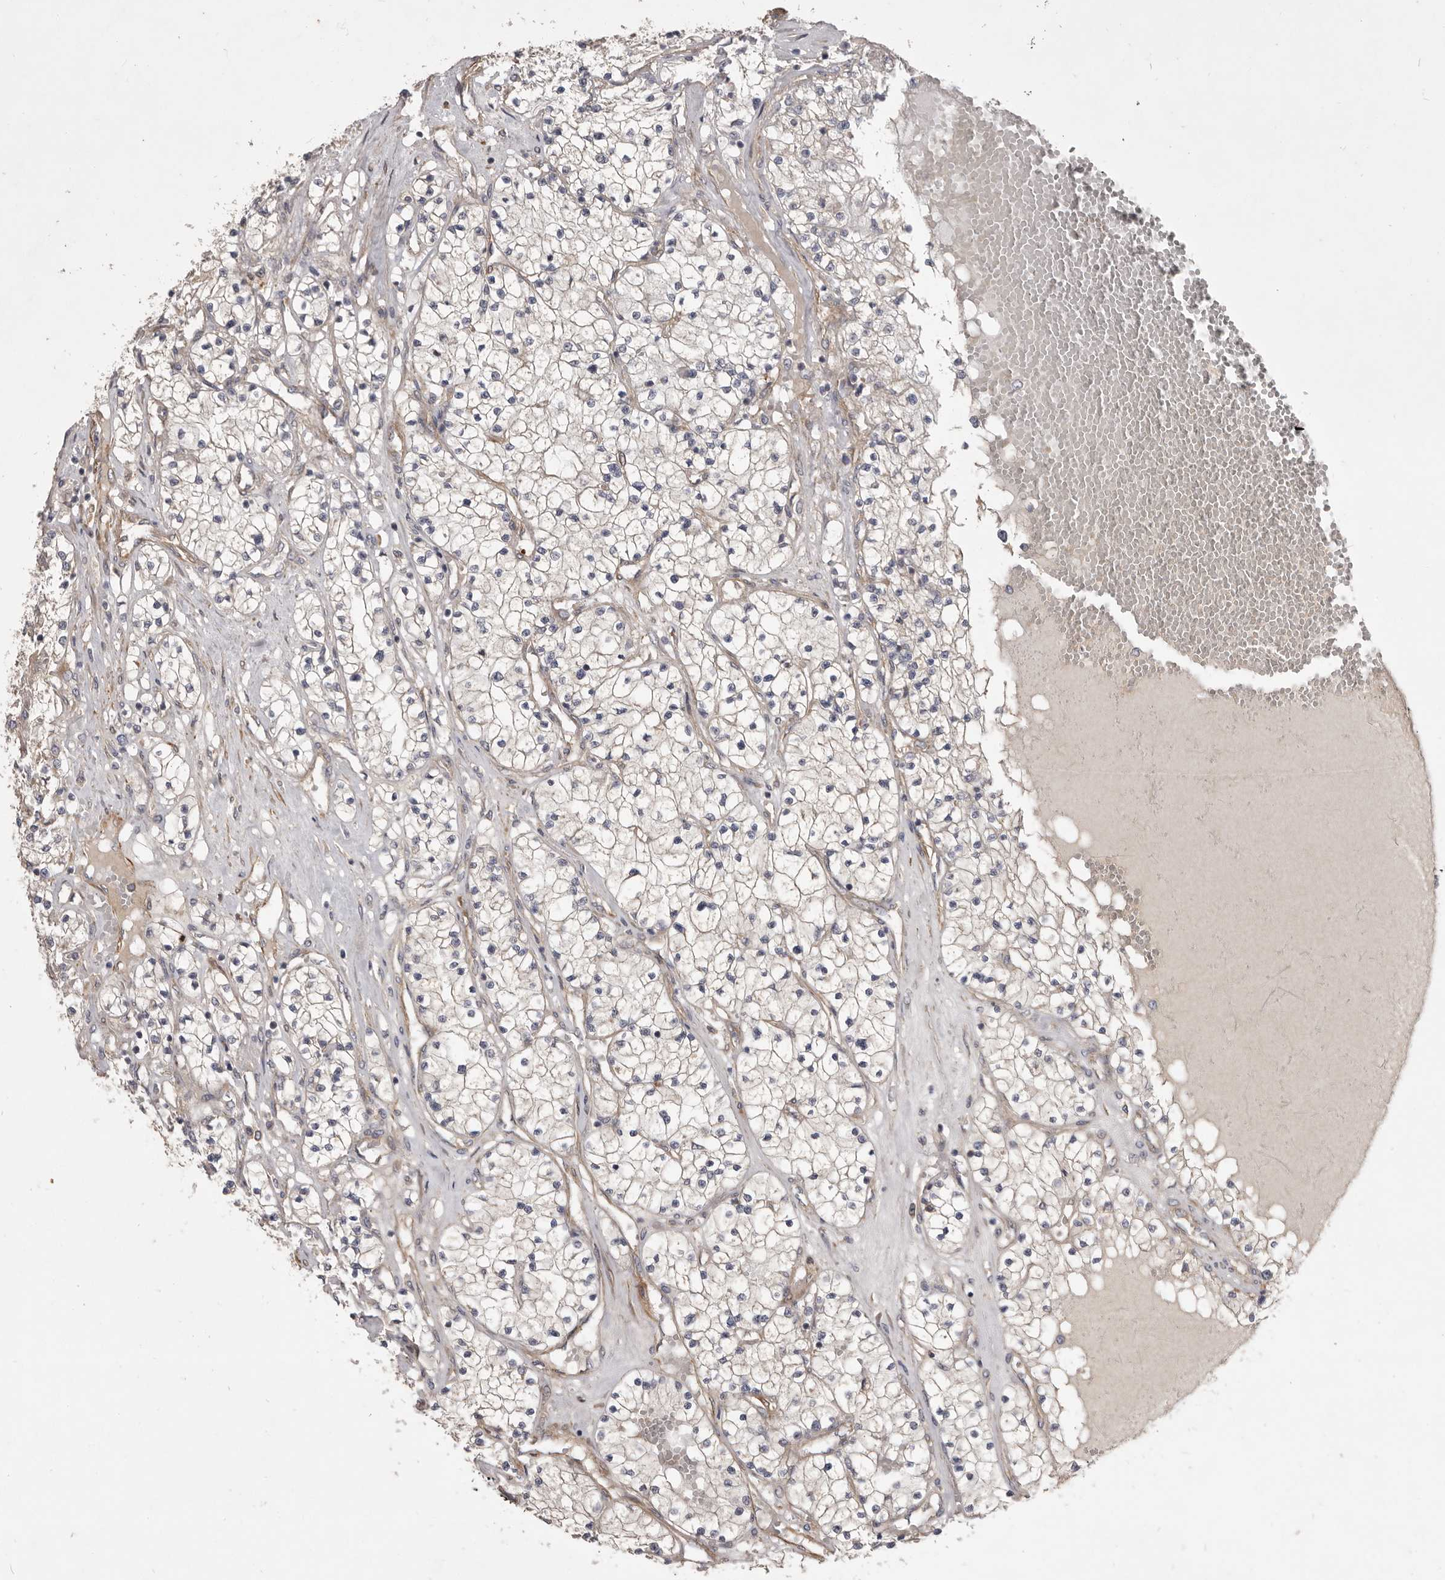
{"staining": {"intensity": "negative", "quantity": "none", "location": "none"}, "tissue": "renal cancer", "cell_type": "Tumor cells", "image_type": "cancer", "snomed": [{"axis": "morphology", "description": "Normal tissue, NOS"}, {"axis": "morphology", "description": "Adenocarcinoma, NOS"}, {"axis": "topography", "description": "Kidney"}], "caption": "Micrograph shows no significant protein staining in tumor cells of renal cancer (adenocarcinoma).", "gene": "VPS45", "patient": {"sex": "male", "age": 68}}